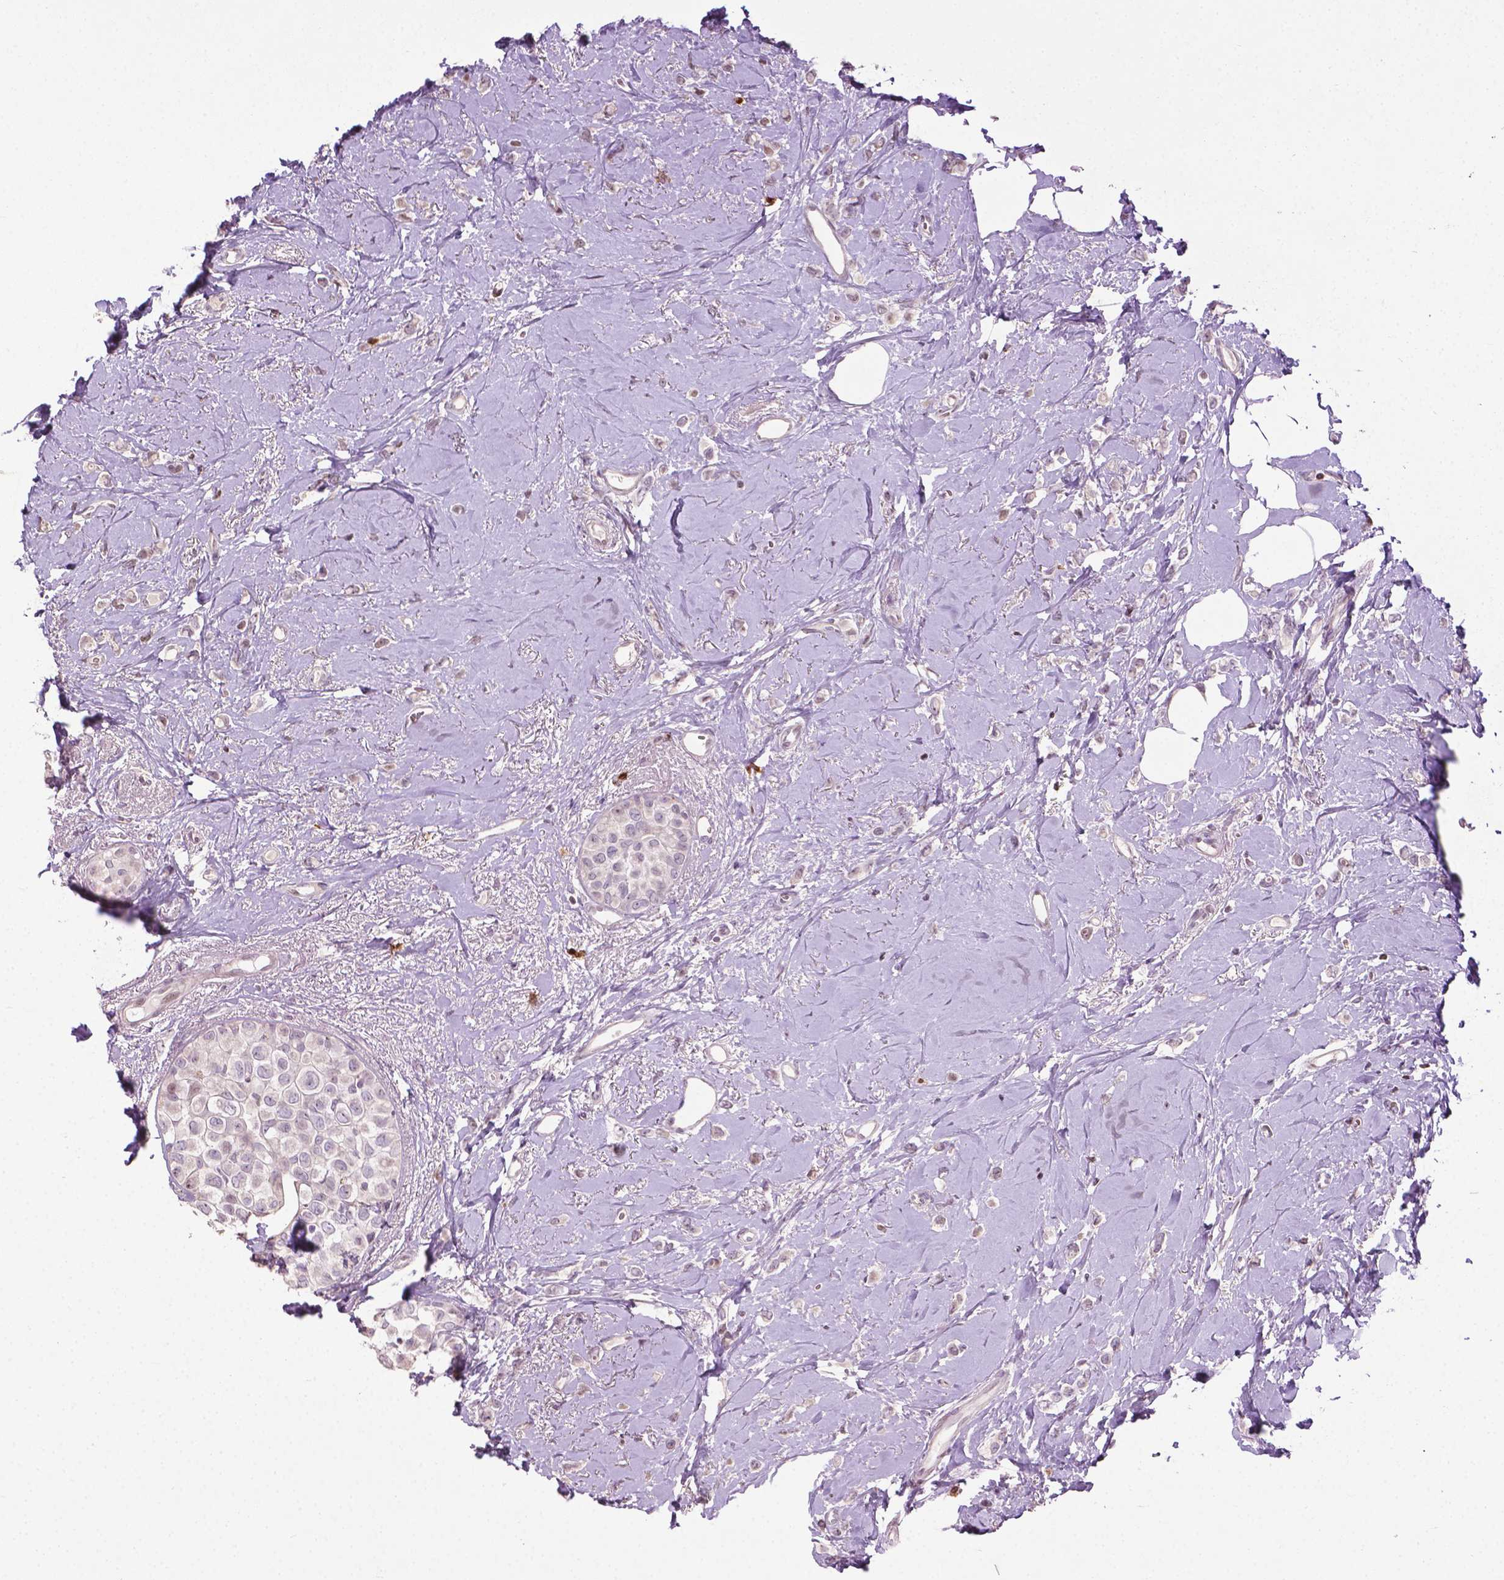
{"staining": {"intensity": "negative", "quantity": "none", "location": "none"}, "tissue": "breast cancer", "cell_type": "Tumor cells", "image_type": "cancer", "snomed": [{"axis": "morphology", "description": "Lobular carcinoma"}, {"axis": "topography", "description": "Breast"}], "caption": "Breast lobular carcinoma stained for a protein using immunohistochemistry (IHC) reveals no positivity tumor cells.", "gene": "NTNG2", "patient": {"sex": "female", "age": 66}}